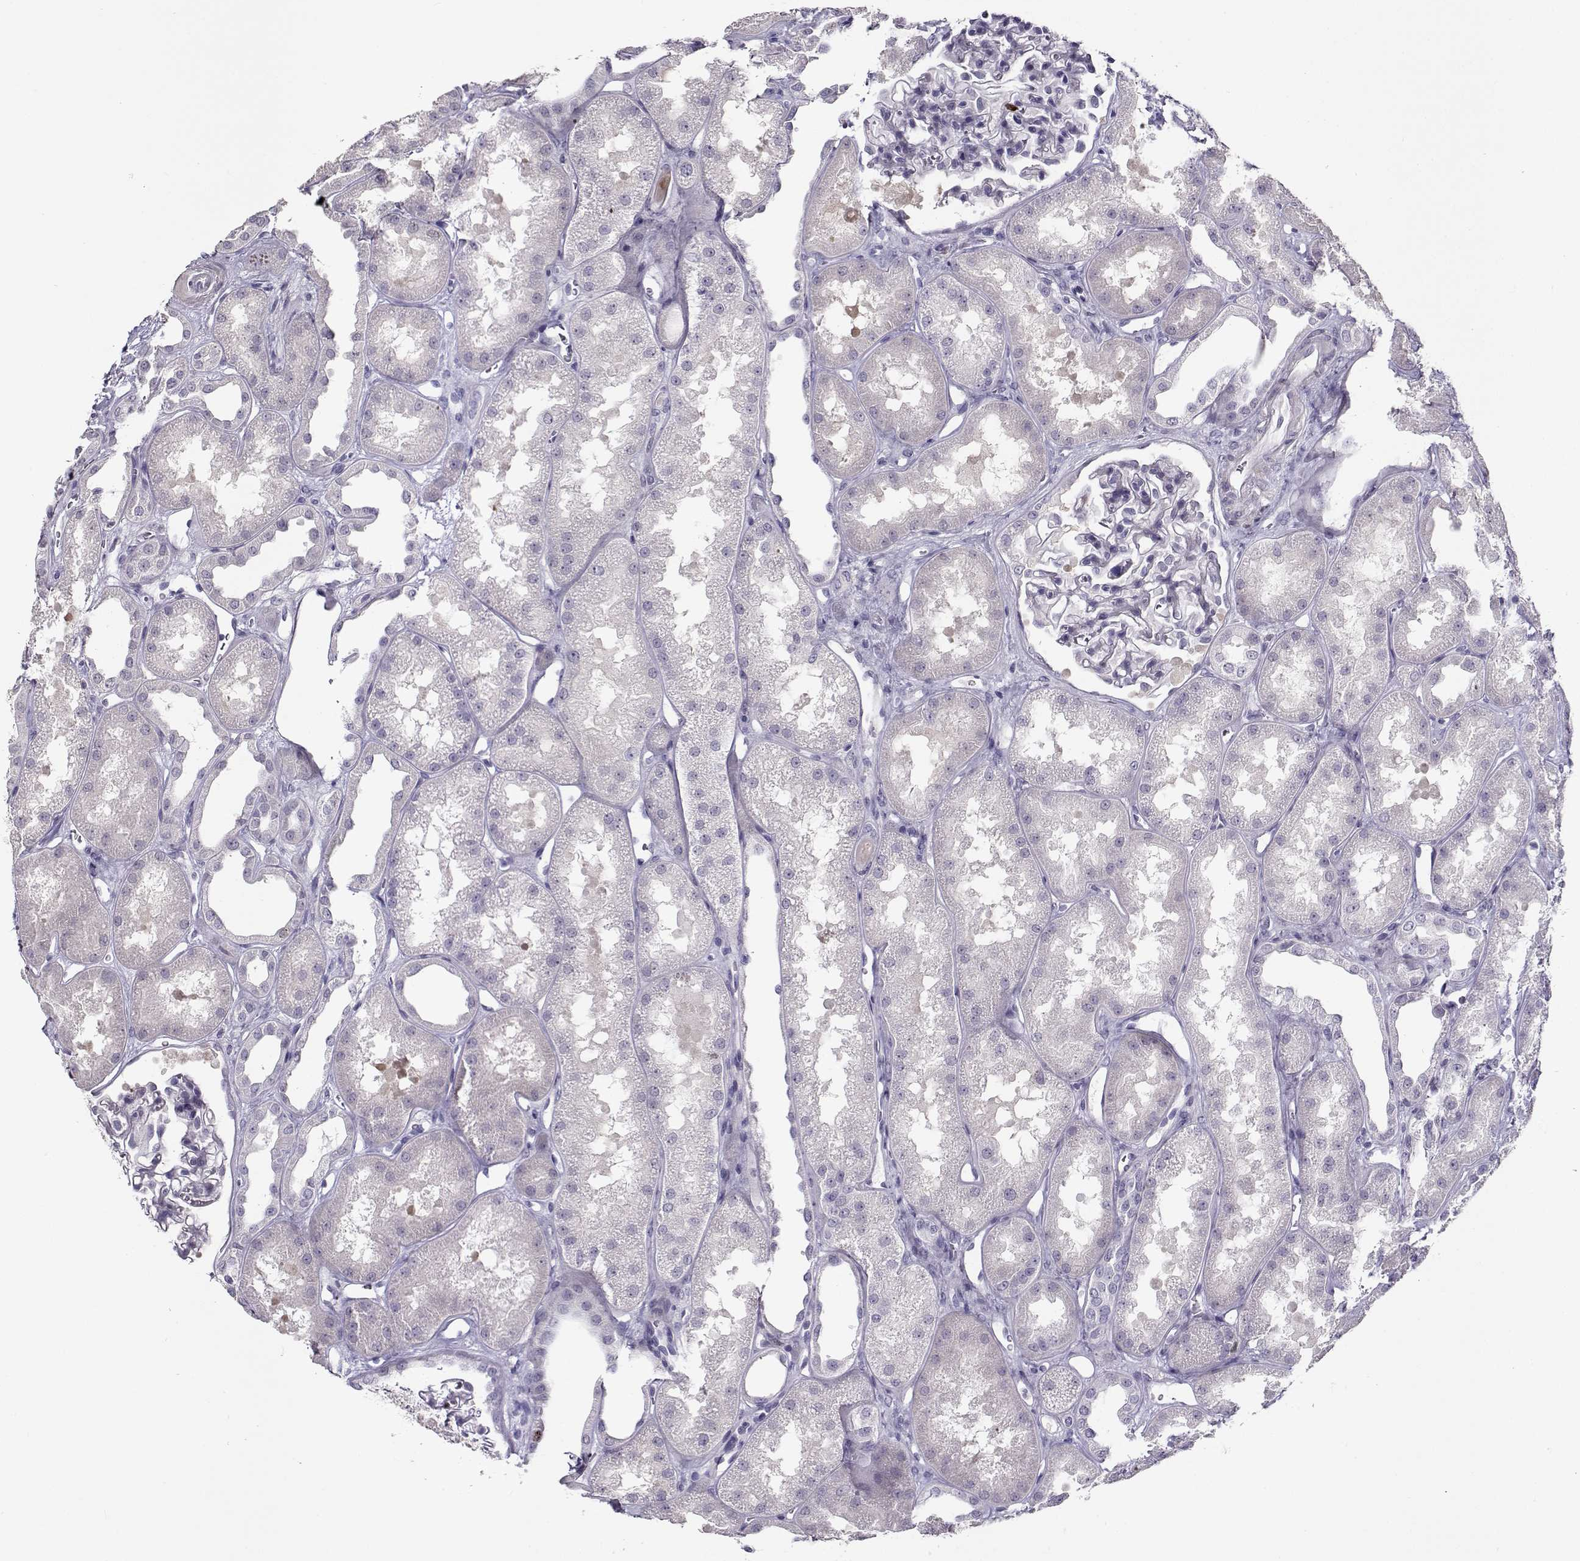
{"staining": {"intensity": "negative", "quantity": "none", "location": "none"}, "tissue": "kidney", "cell_type": "Cells in glomeruli", "image_type": "normal", "snomed": [{"axis": "morphology", "description": "Normal tissue, NOS"}, {"axis": "topography", "description": "Kidney"}], "caption": "This is an IHC photomicrograph of unremarkable kidney. There is no positivity in cells in glomeruli.", "gene": "NPW", "patient": {"sex": "male", "age": 61}}